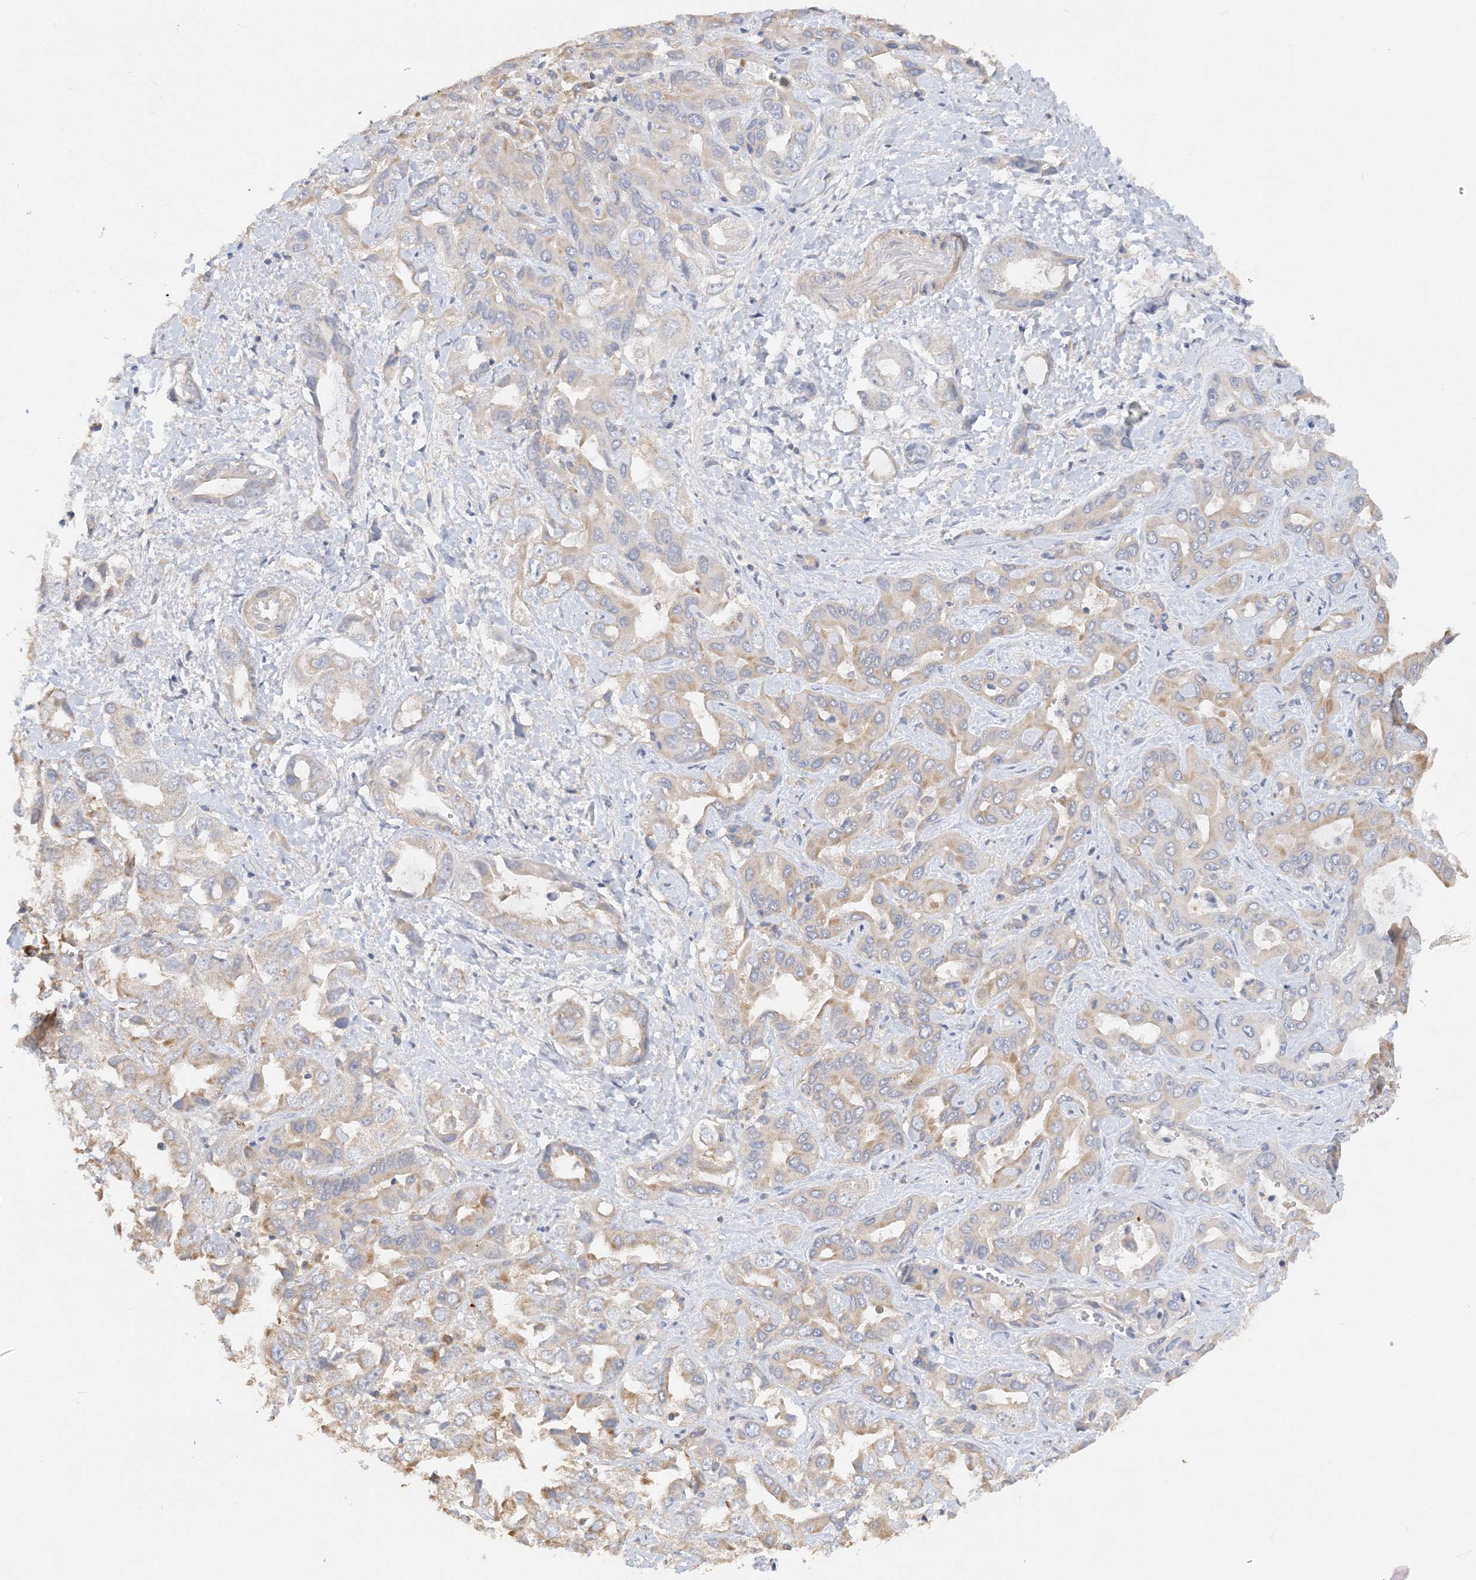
{"staining": {"intensity": "moderate", "quantity": "<25%", "location": "cytoplasmic/membranous"}, "tissue": "liver cancer", "cell_type": "Tumor cells", "image_type": "cancer", "snomed": [{"axis": "morphology", "description": "Cholangiocarcinoma"}, {"axis": "topography", "description": "Liver"}], "caption": "The immunohistochemical stain highlights moderate cytoplasmic/membranous positivity in tumor cells of liver cancer (cholangiocarcinoma) tissue. (DAB (3,3'-diaminobenzidine) IHC, brown staining for protein, blue staining for nuclei).", "gene": "GRINA", "patient": {"sex": "female", "age": 52}}